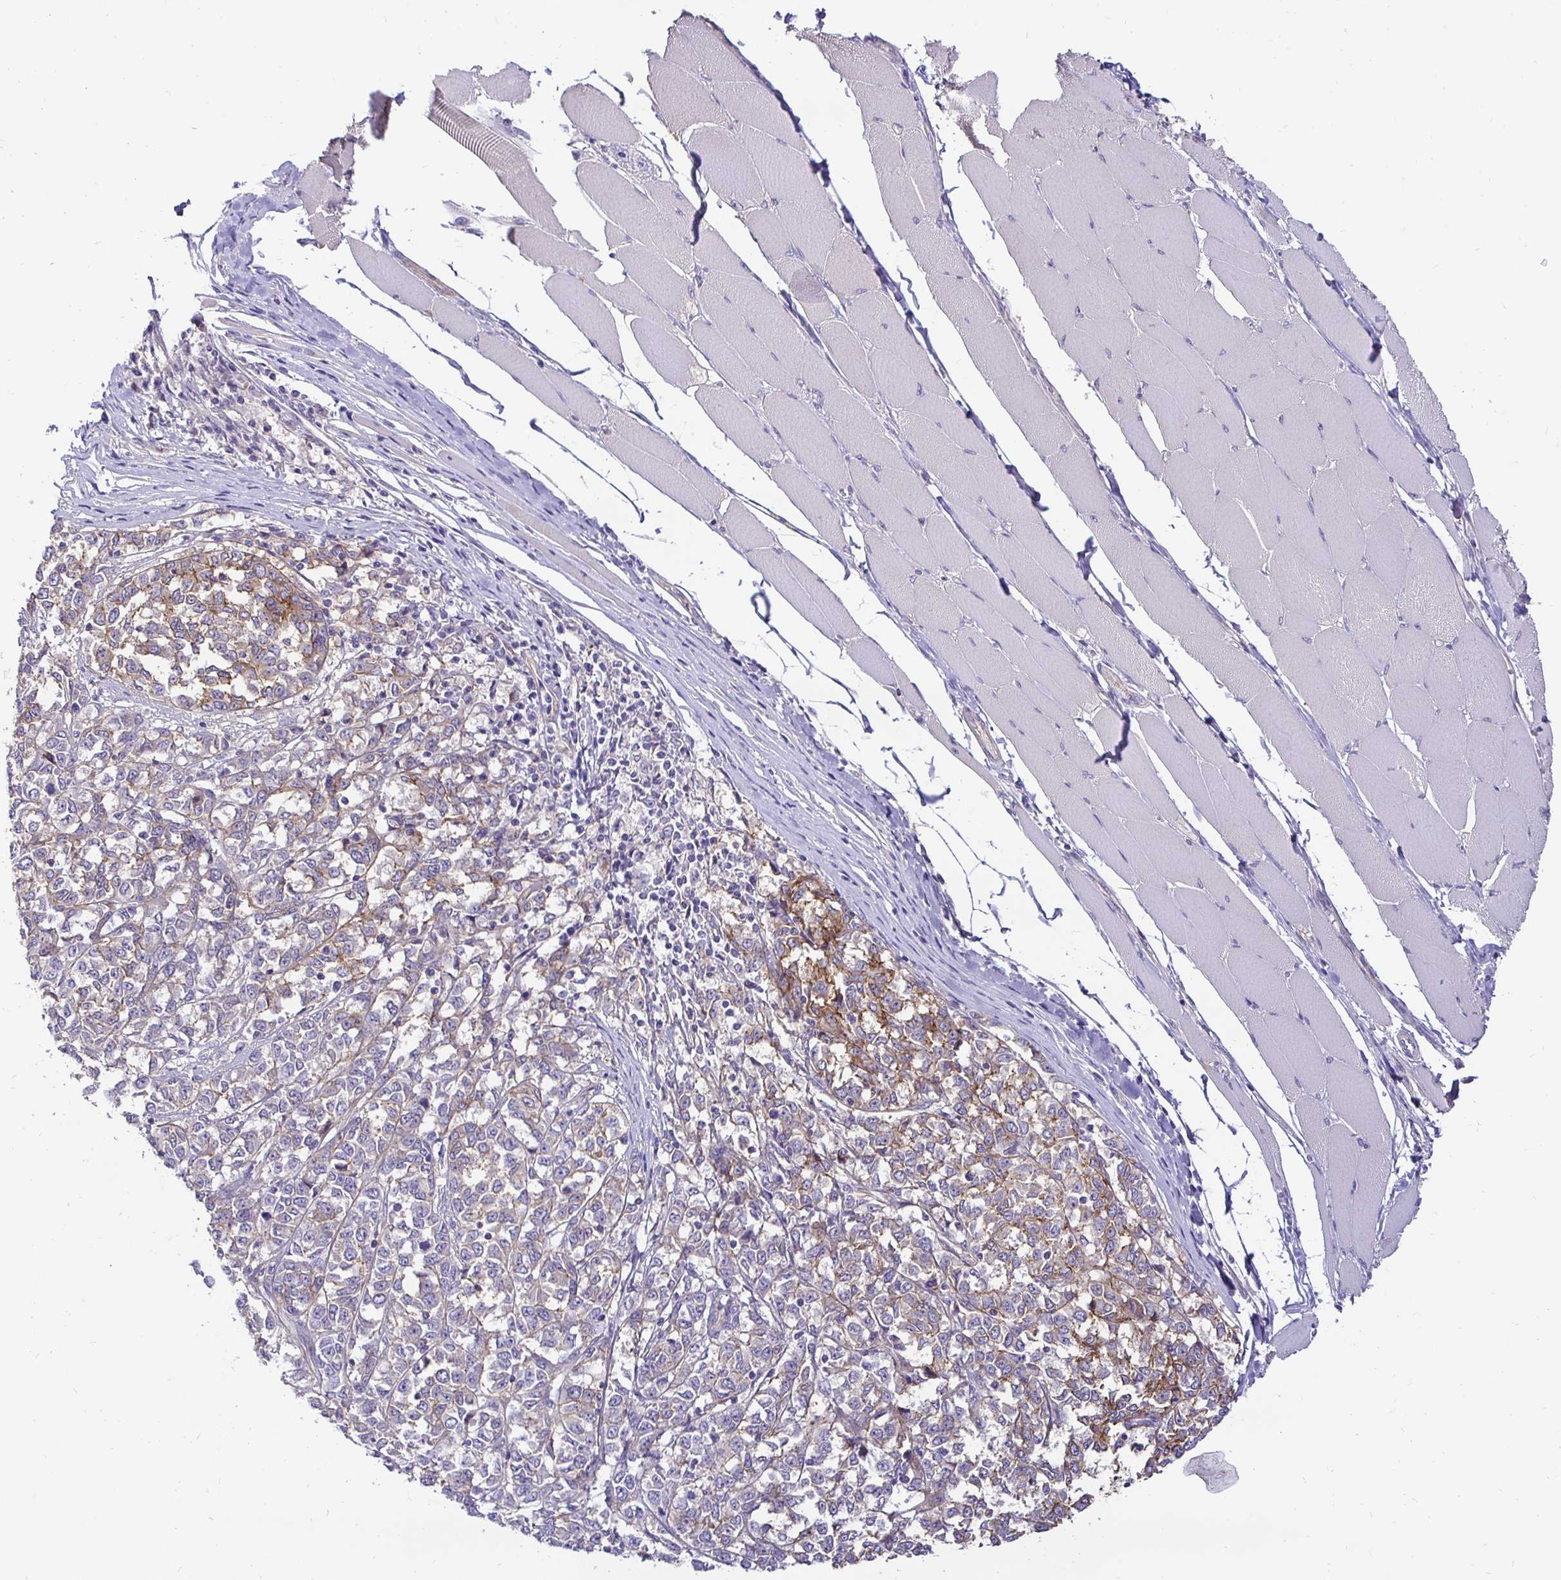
{"staining": {"intensity": "weak", "quantity": "25%-75%", "location": "cytoplasmic/membranous"}, "tissue": "melanoma", "cell_type": "Tumor cells", "image_type": "cancer", "snomed": [{"axis": "morphology", "description": "Malignant melanoma, NOS"}, {"axis": "topography", "description": "Skin"}], "caption": "DAB immunohistochemical staining of human malignant melanoma displays weak cytoplasmic/membranous protein staining in approximately 25%-75% of tumor cells.", "gene": "SLC9A1", "patient": {"sex": "female", "age": 72}}